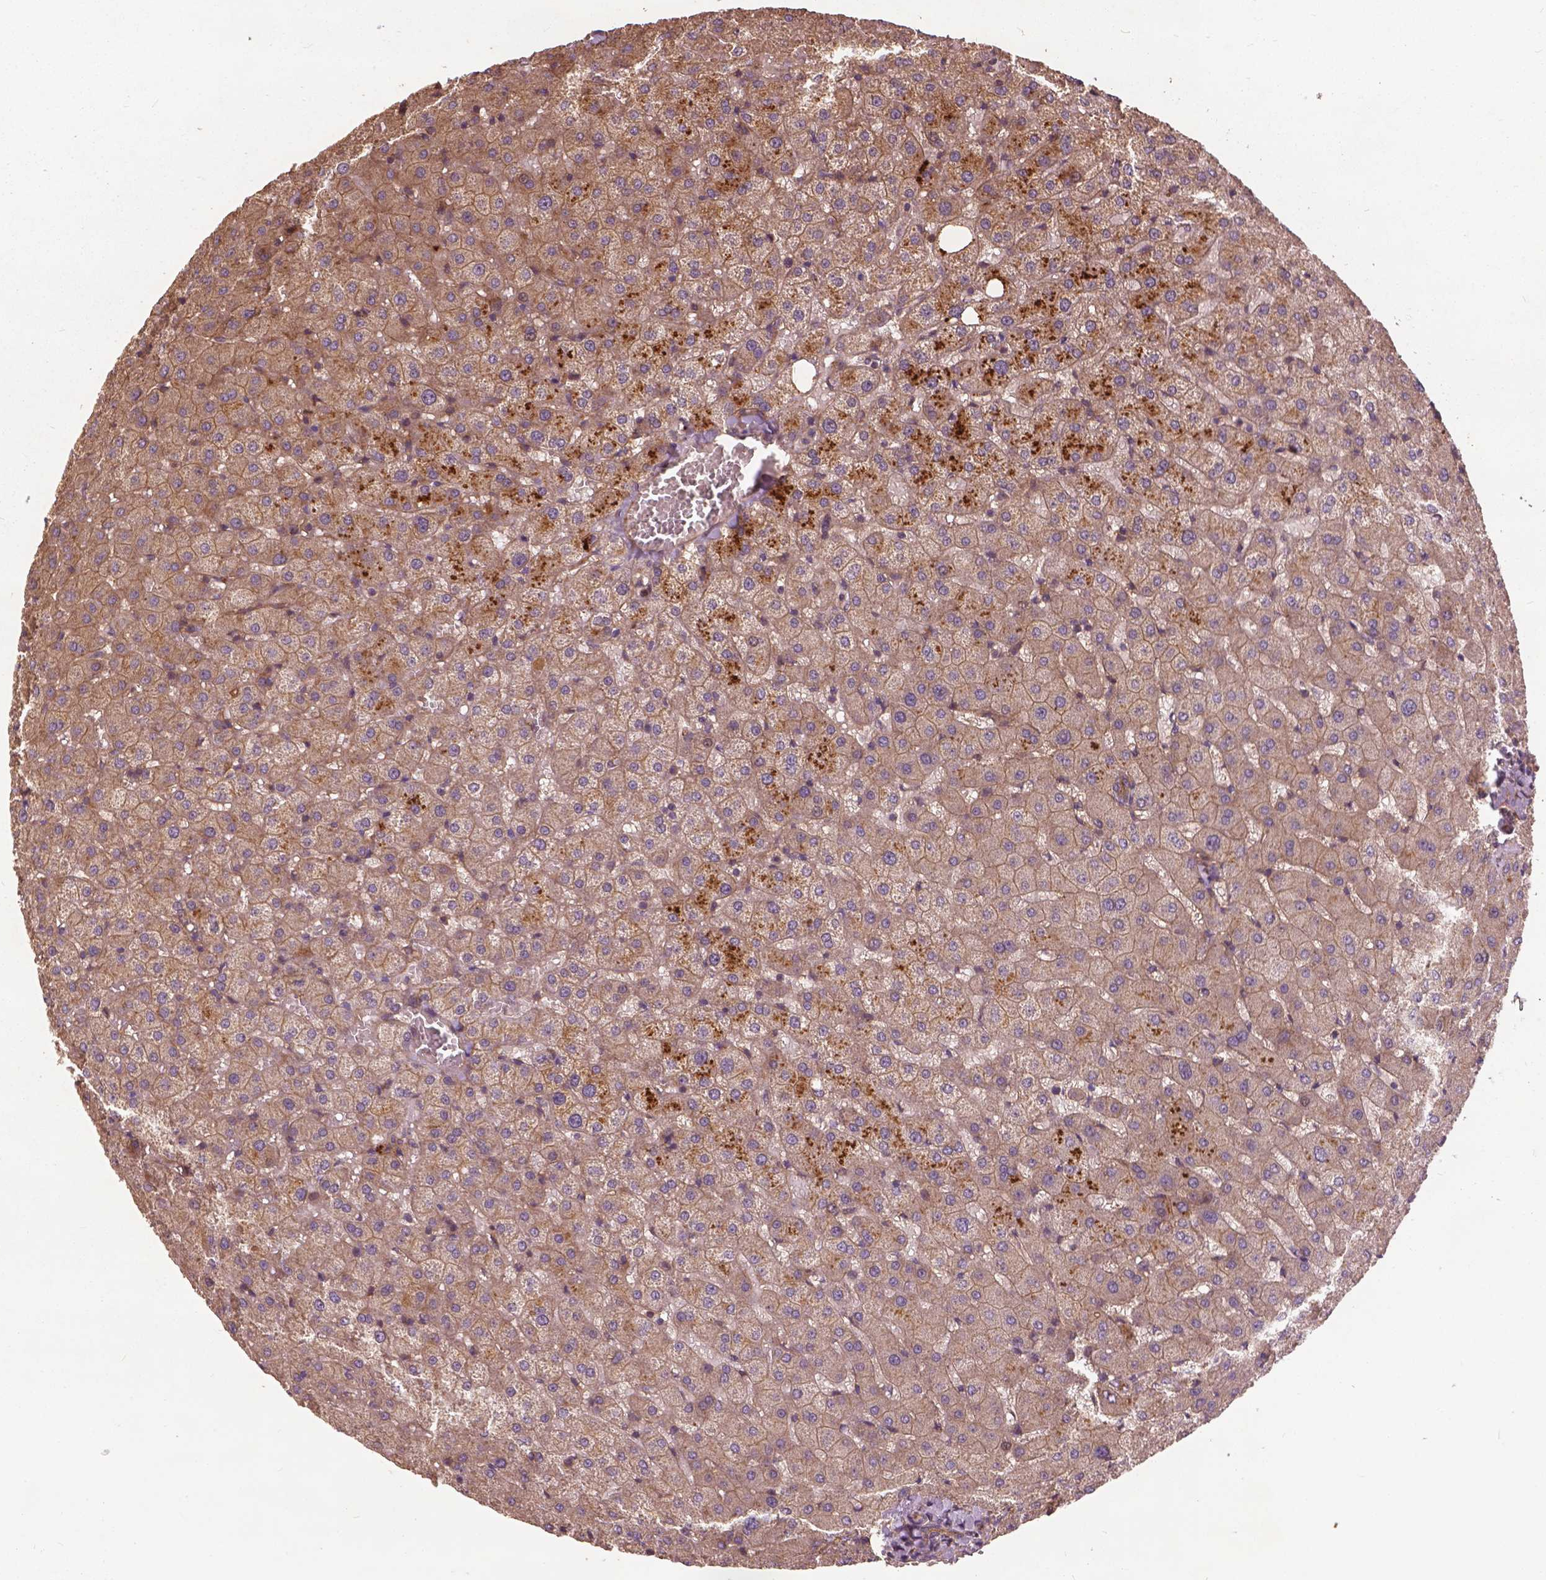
{"staining": {"intensity": "moderate", "quantity": ">75%", "location": "cytoplasmic/membranous"}, "tissue": "liver", "cell_type": "Cholangiocytes", "image_type": "normal", "snomed": [{"axis": "morphology", "description": "Normal tissue, NOS"}, {"axis": "topography", "description": "Liver"}], "caption": "A high-resolution photomicrograph shows IHC staining of benign liver, which exhibits moderate cytoplasmic/membranous positivity in about >75% of cholangiocytes. The protein of interest is shown in brown color, while the nuclei are stained blue.", "gene": "UBXN2A", "patient": {"sex": "female", "age": 50}}